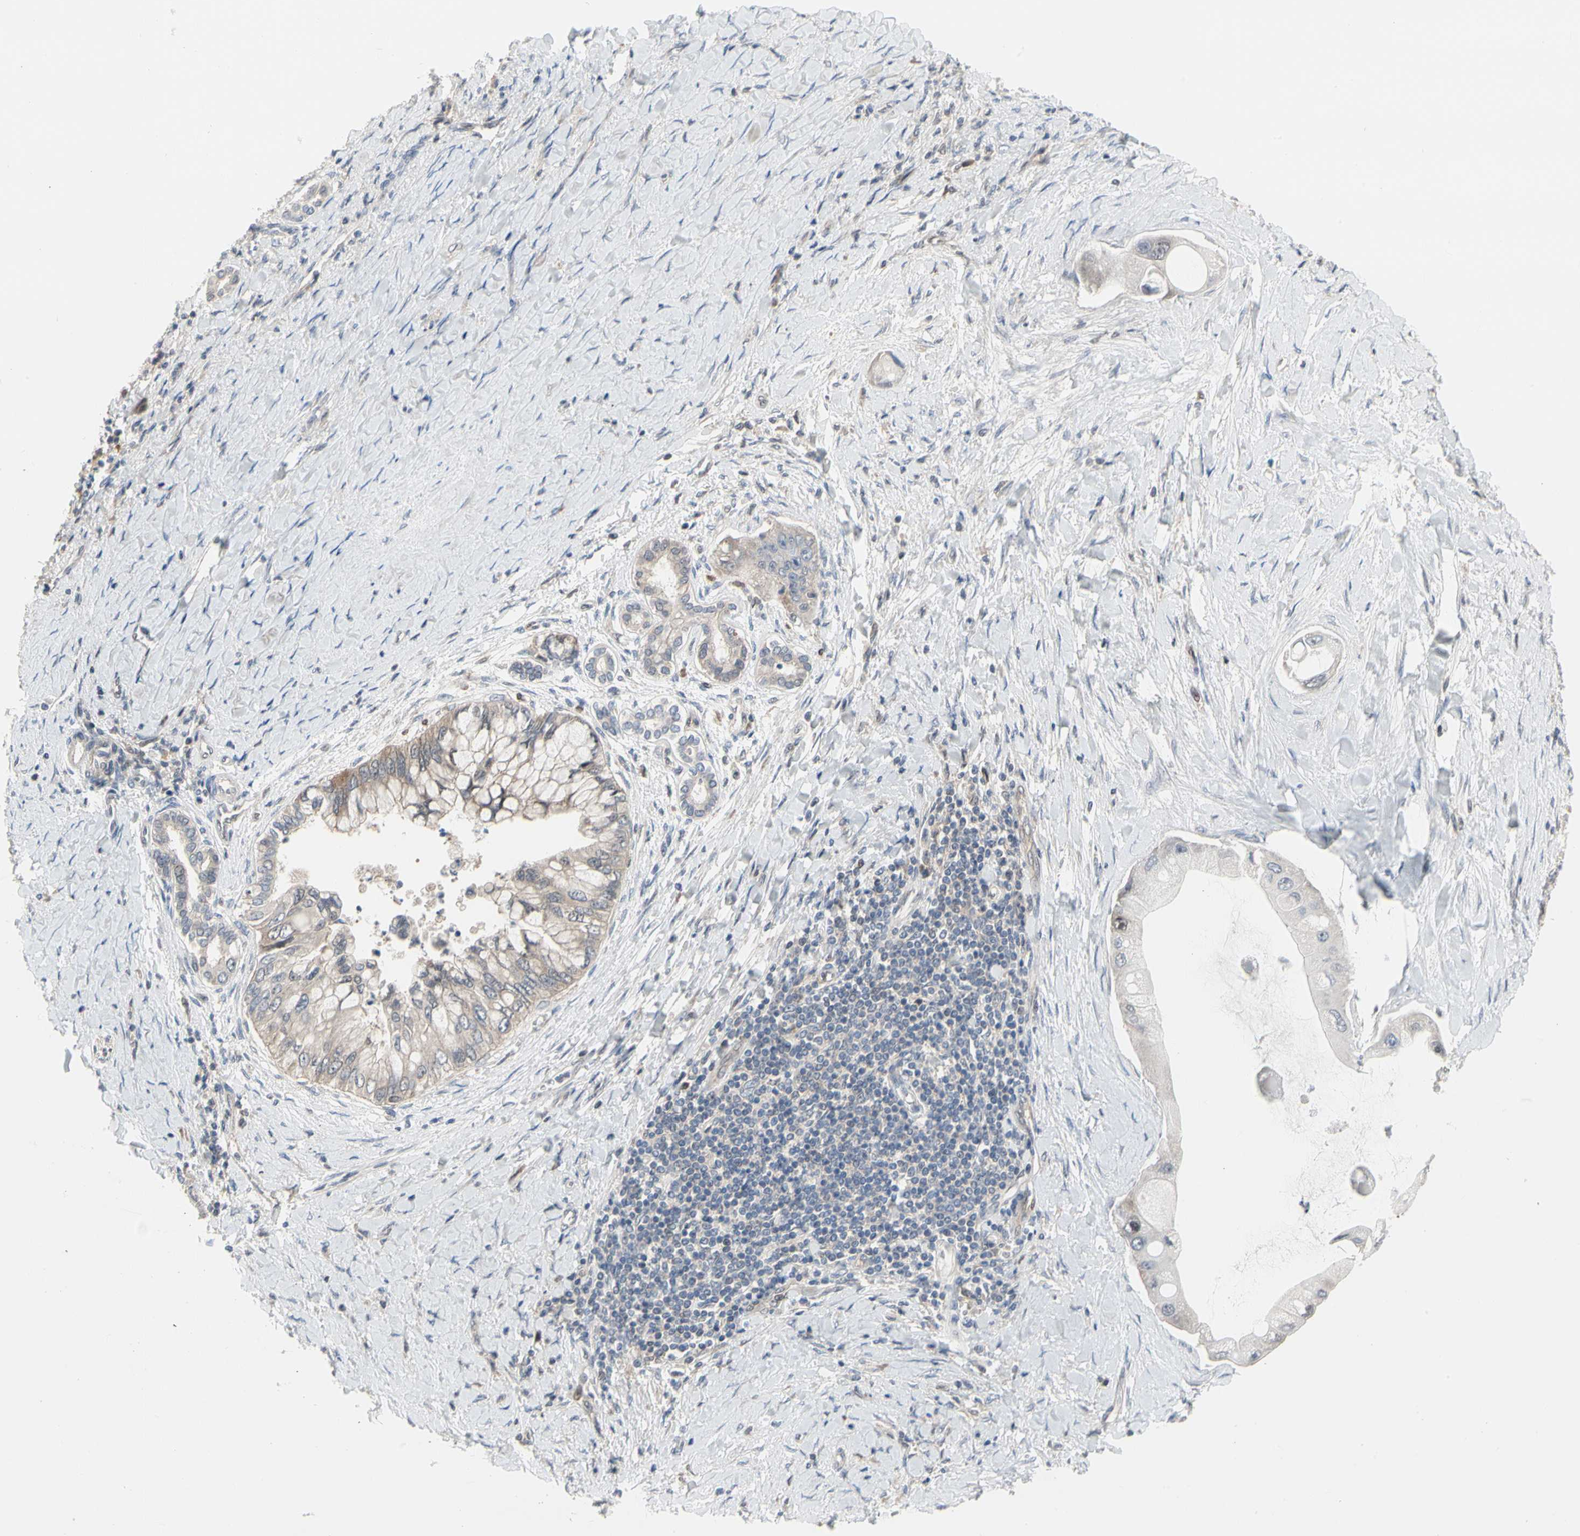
{"staining": {"intensity": "weak", "quantity": "25%-75%", "location": "cytoplasmic/membranous"}, "tissue": "liver cancer", "cell_type": "Tumor cells", "image_type": "cancer", "snomed": [{"axis": "morphology", "description": "Normal tissue, NOS"}, {"axis": "morphology", "description": "Cholangiocarcinoma"}, {"axis": "topography", "description": "Liver"}, {"axis": "topography", "description": "Peripheral nerve tissue"}], "caption": "Weak cytoplasmic/membranous expression for a protein is present in approximately 25%-75% of tumor cells of liver cancer (cholangiocarcinoma) using immunohistochemistry.", "gene": "CDK5", "patient": {"sex": "male", "age": 50}}